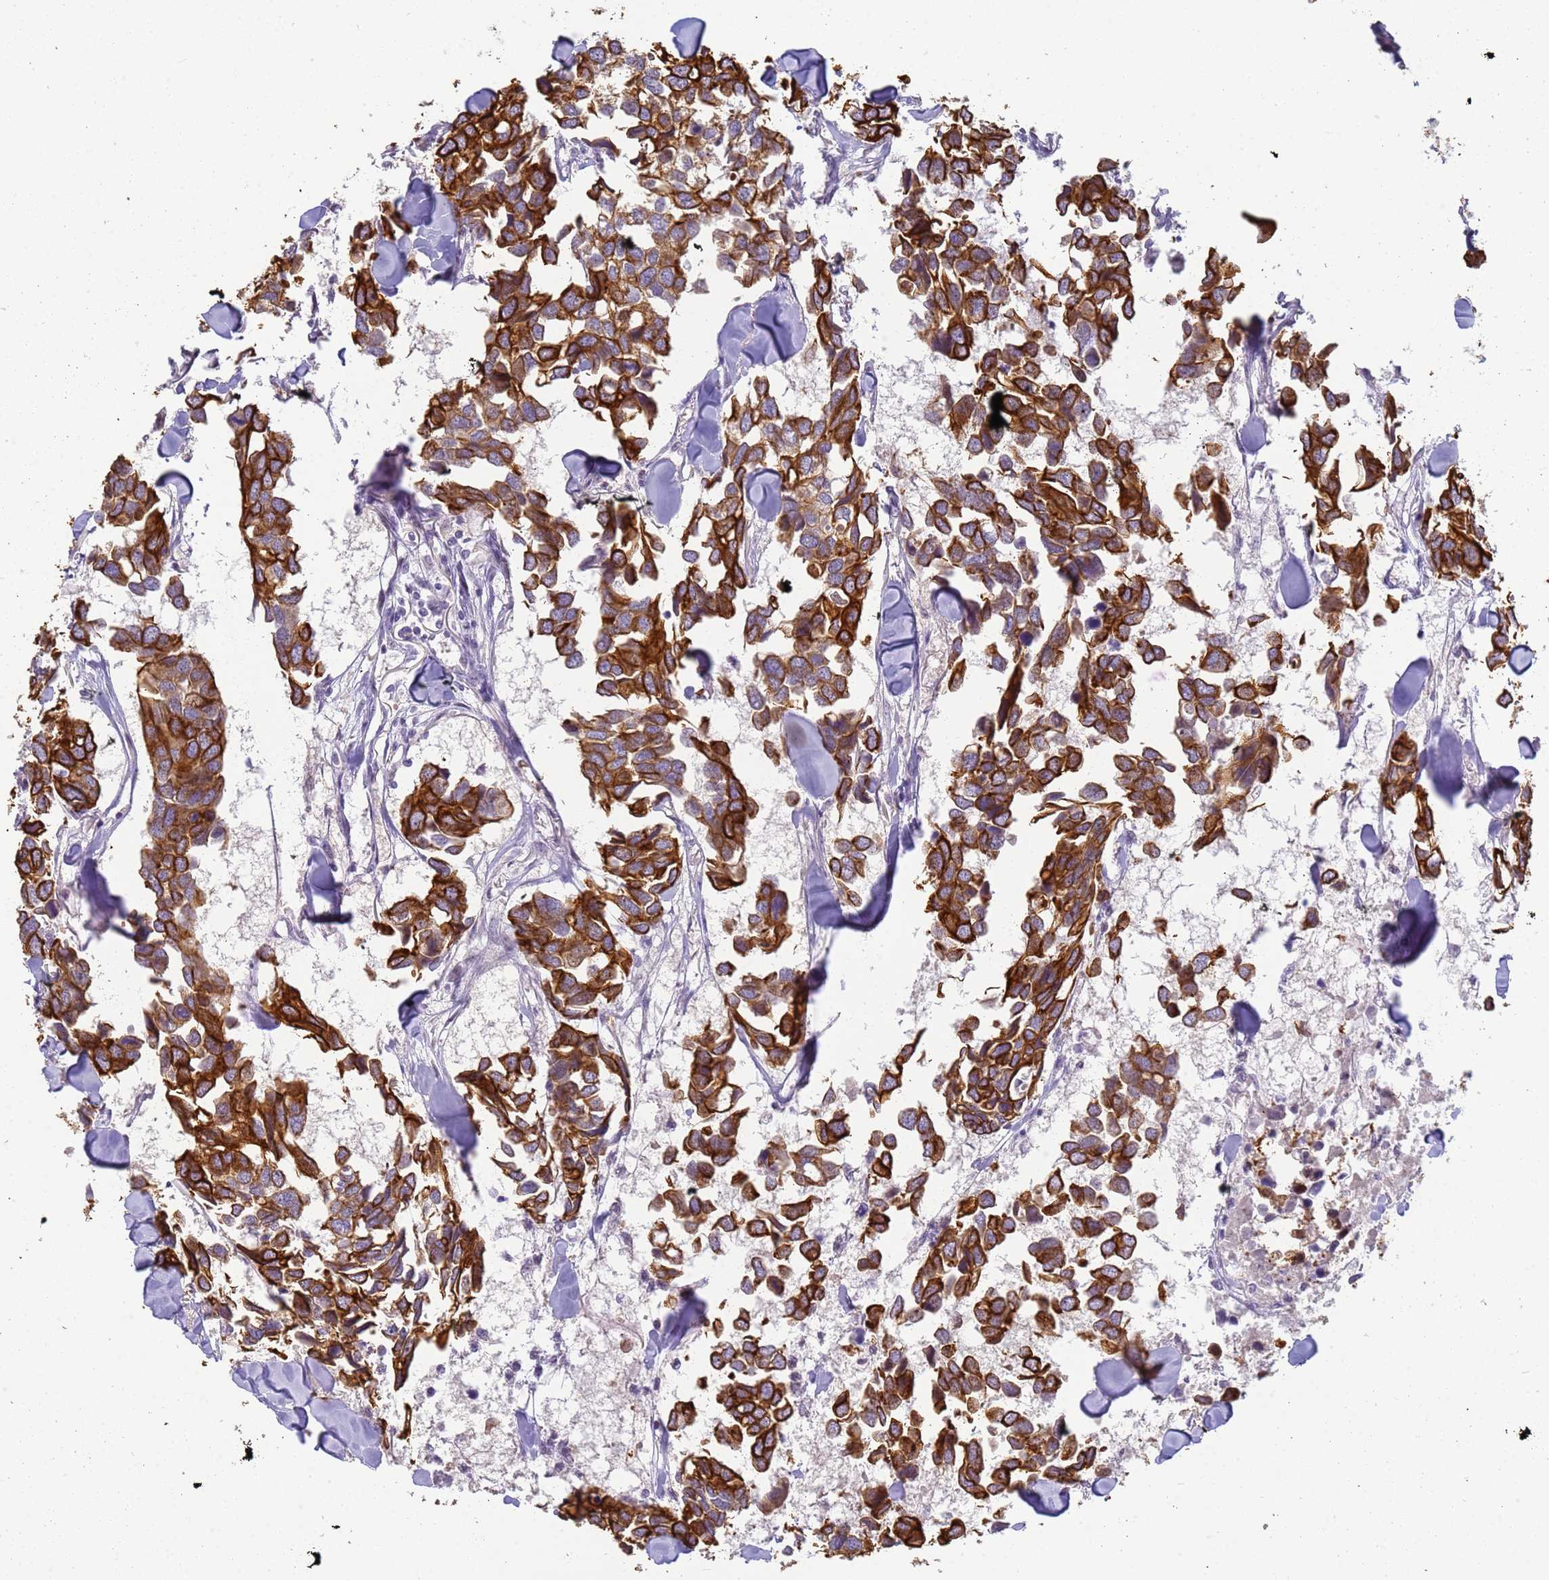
{"staining": {"intensity": "strong", "quantity": ">75%", "location": "cytoplasmic/membranous"}, "tissue": "breast cancer", "cell_type": "Tumor cells", "image_type": "cancer", "snomed": [{"axis": "morphology", "description": "Duct carcinoma"}, {"axis": "topography", "description": "Breast"}], "caption": "Intraductal carcinoma (breast) tissue displays strong cytoplasmic/membranous expression in about >75% of tumor cells", "gene": "VWA3A", "patient": {"sex": "female", "age": 83}}